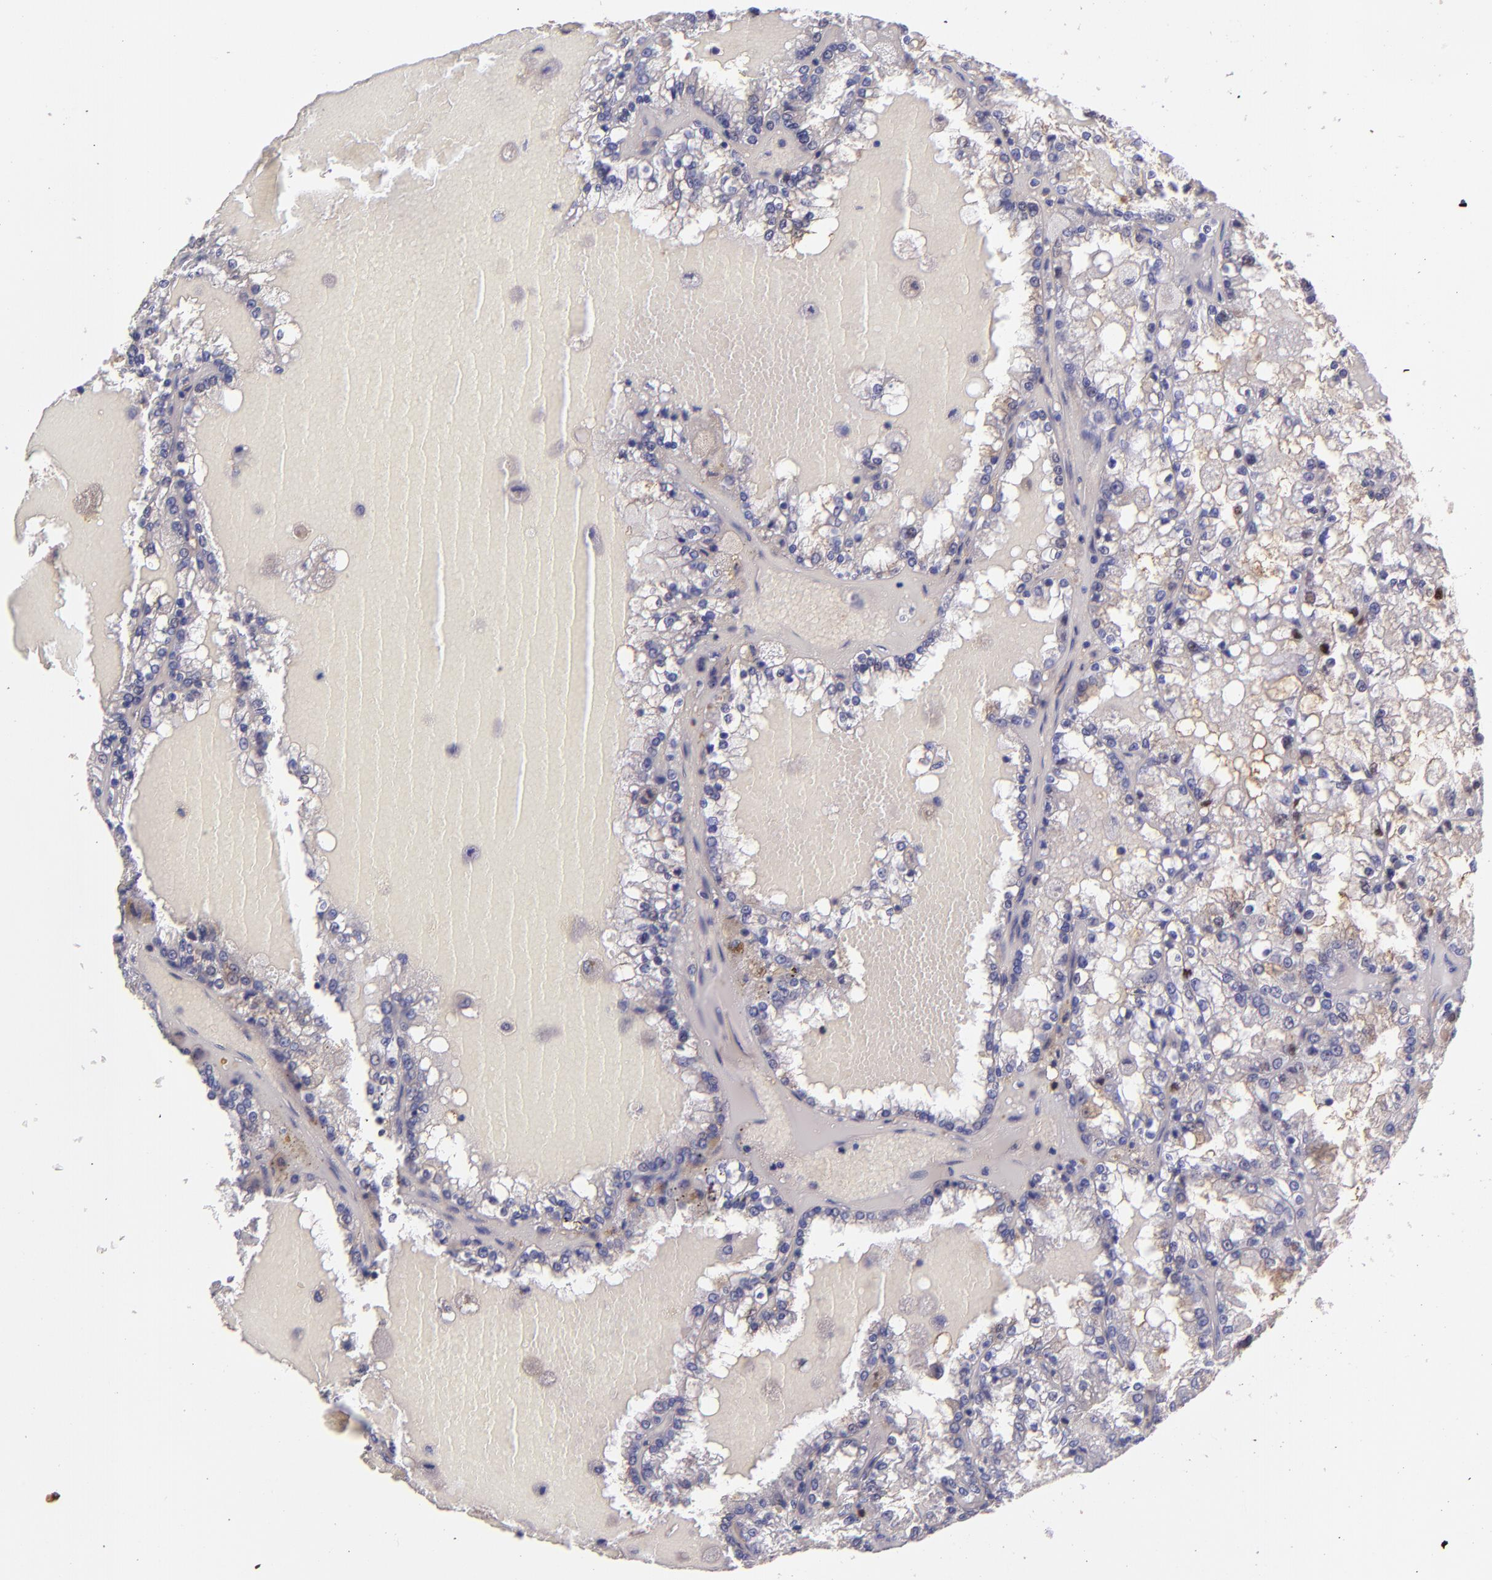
{"staining": {"intensity": "weak", "quantity": "<25%", "location": "cytoplasmic/membranous"}, "tissue": "renal cancer", "cell_type": "Tumor cells", "image_type": "cancer", "snomed": [{"axis": "morphology", "description": "Adenocarcinoma, NOS"}, {"axis": "topography", "description": "Kidney"}], "caption": "Image shows no protein staining in tumor cells of renal cancer tissue.", "gene": "PAPPA", "patient": {"sex": "female", "age": 56}}